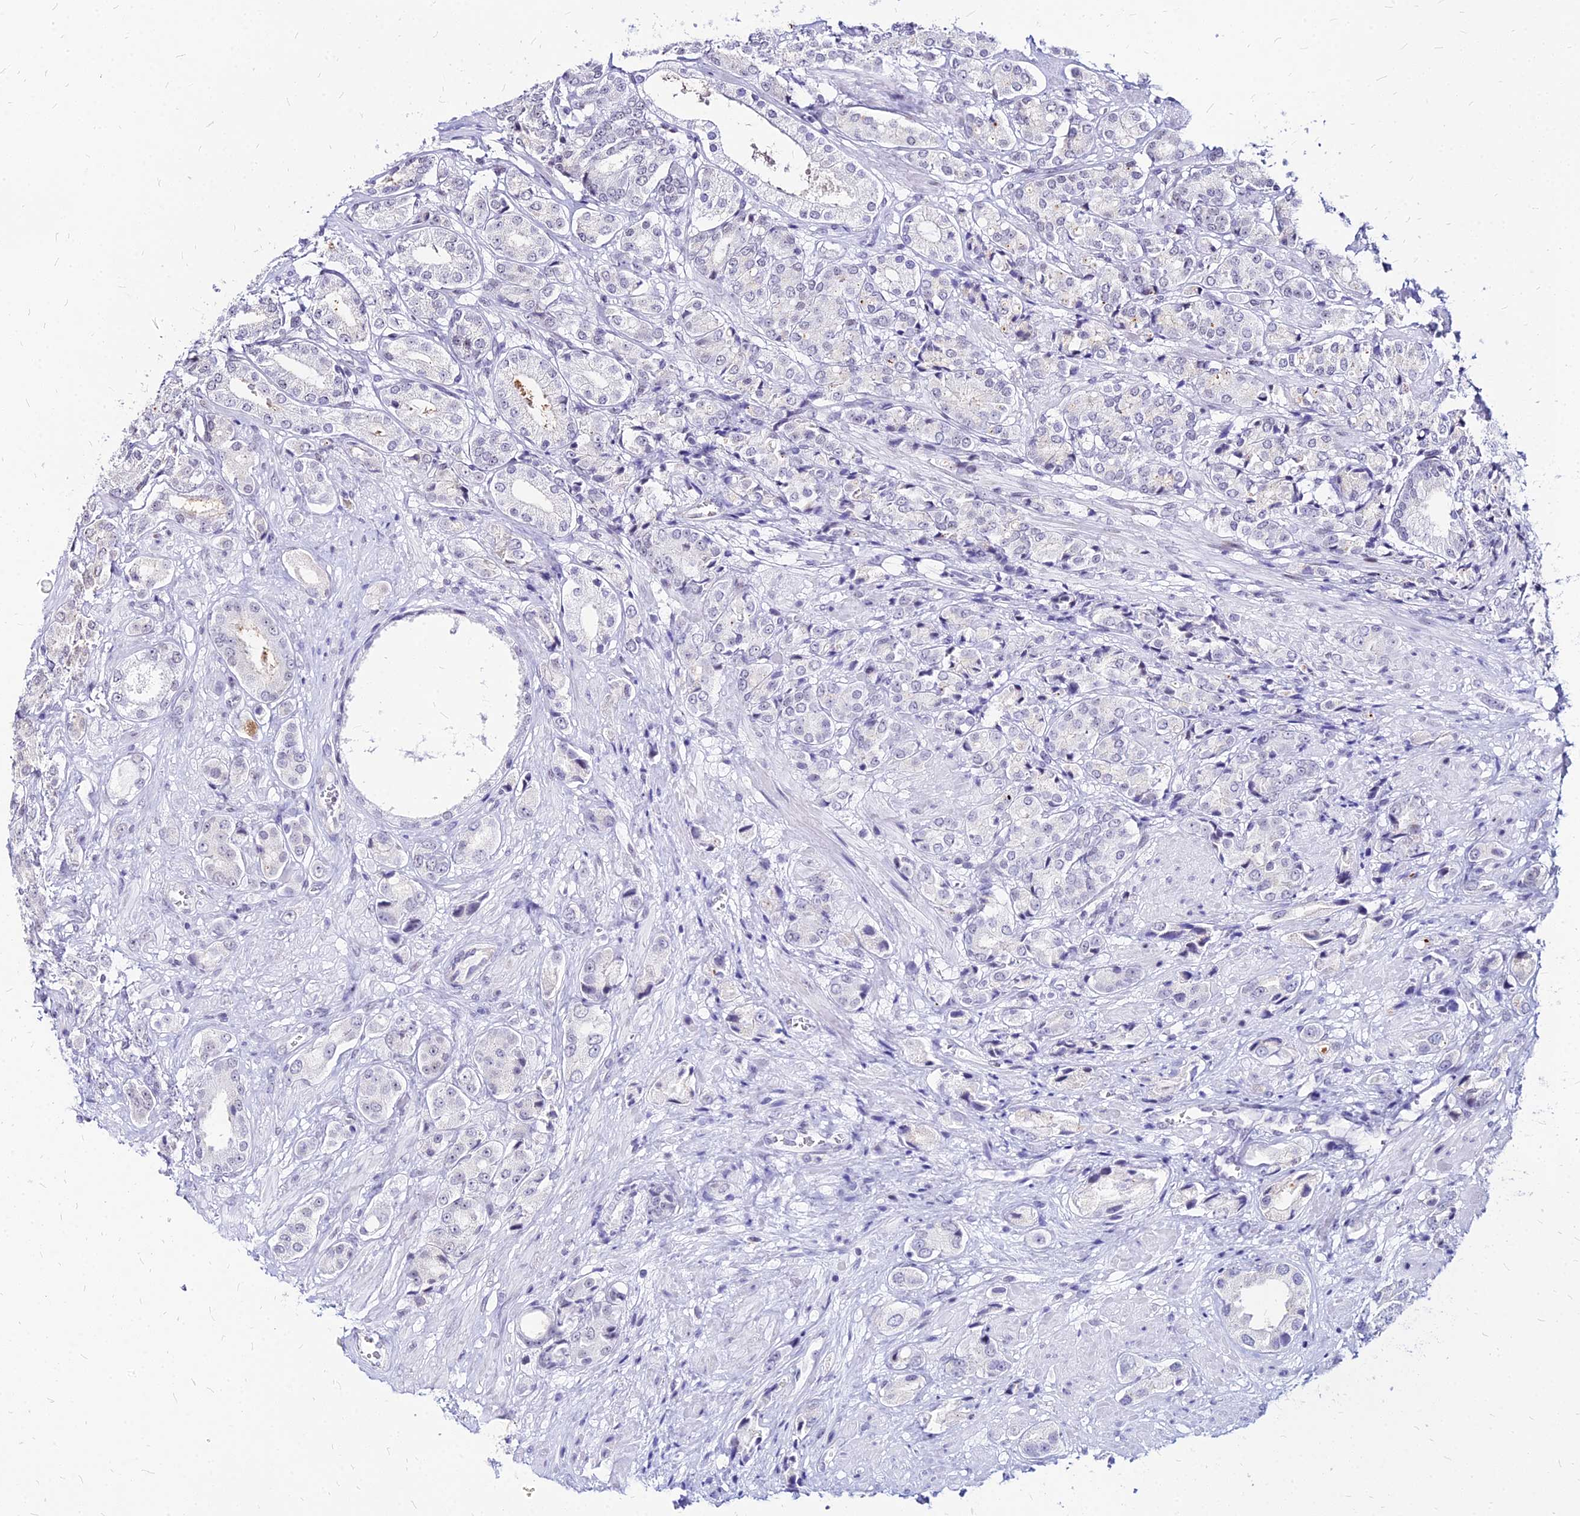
{"staining": {"intensity": "negative", "quantity": "none", "location": "none"}, "tissue": "prostate cancer", "cell_type": "Tumor cells", "image_type": "cancer", "snomed": [{"axis": "morphology", "description": "Adenocarcinoma, High grade"}, {"axis": "topography", "description": "Prostate and seminal vesicle, NOS"}], "caption": "Tumor cells show no significant protein positivity in adenocarcinoma (high-grade) (prostate).", "gene": "FDX2", "patient": {"sex": "male", "age": 64}}